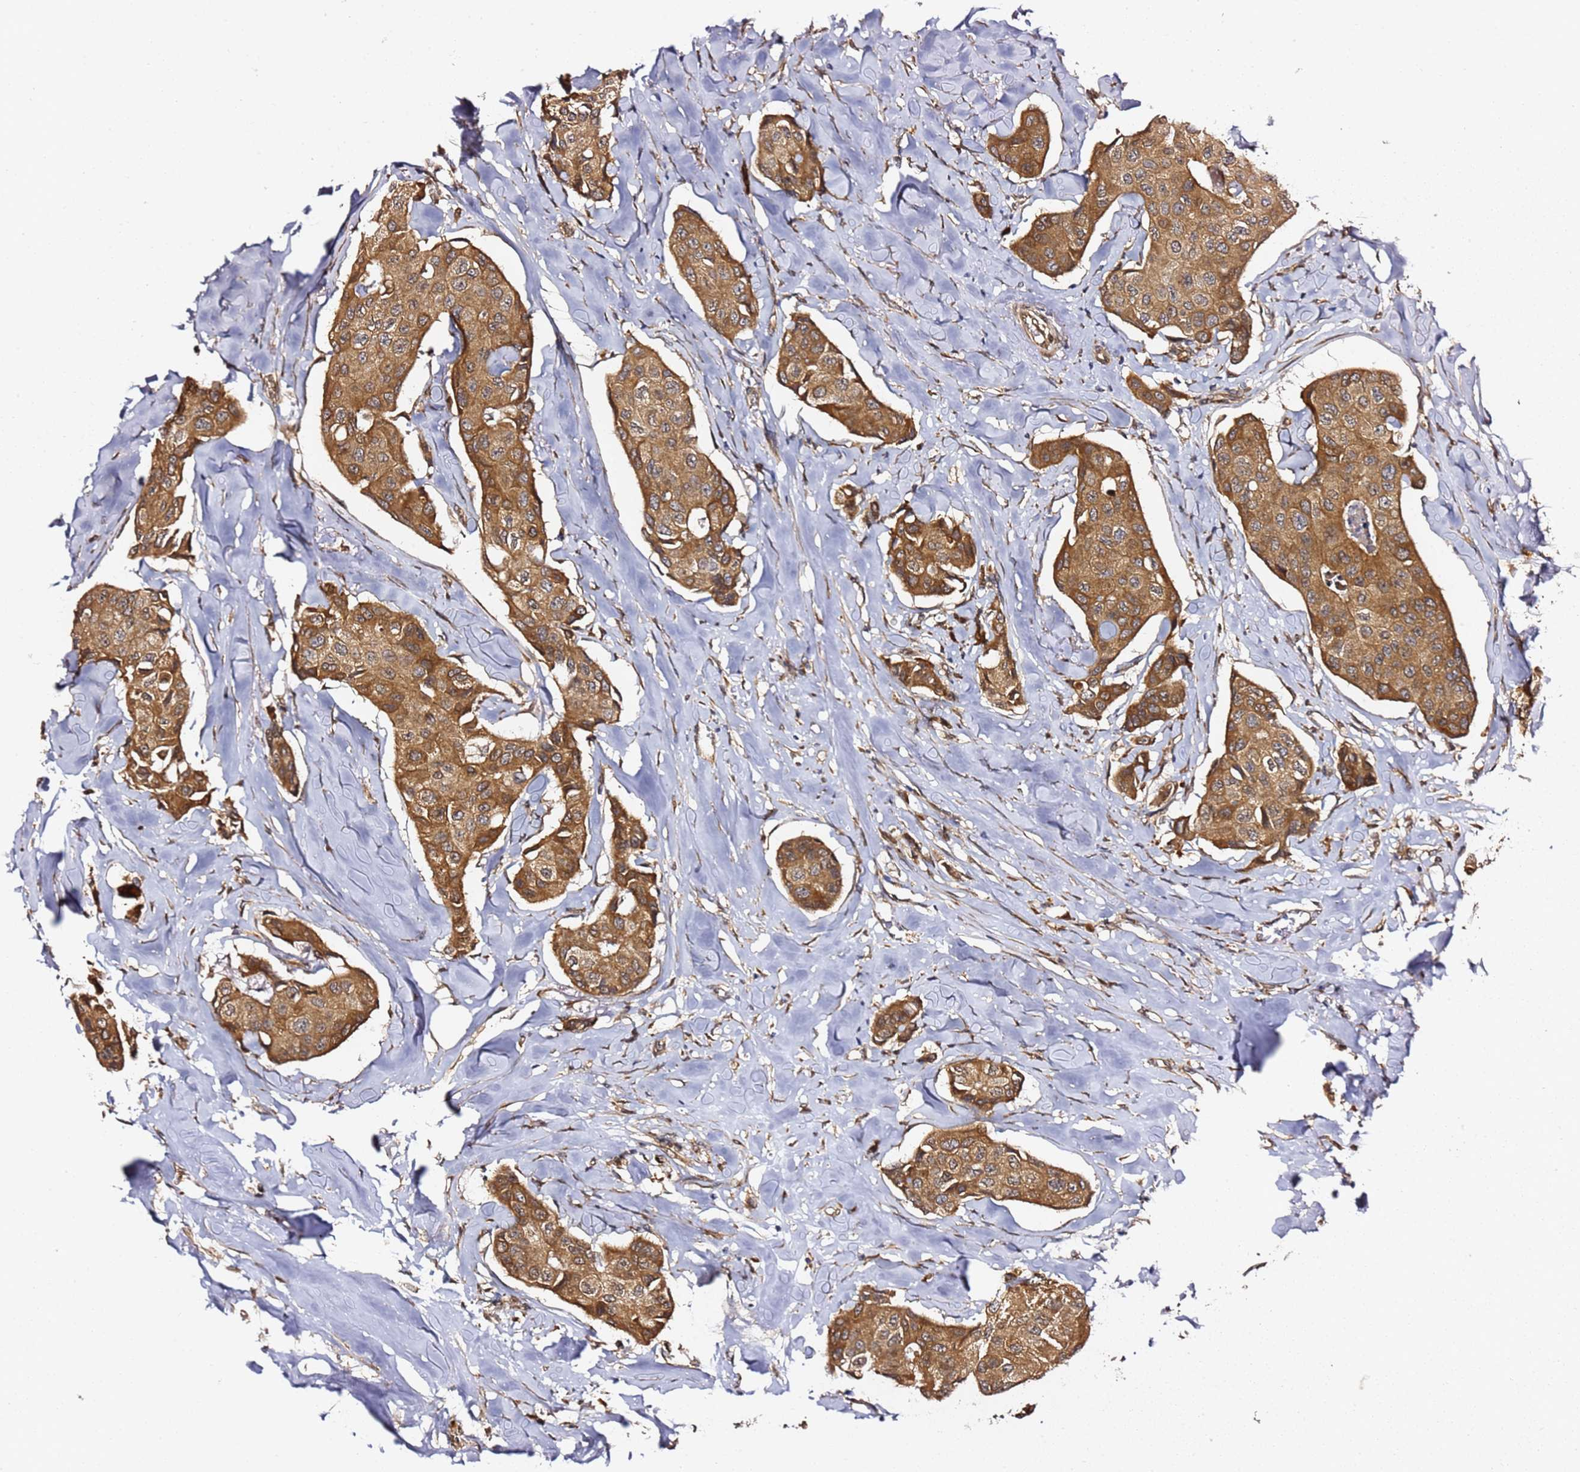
{"staining": {"intensity": "strong", "quantity": ">75%", "location": "cytoplasmic/membranous"}, "tissue": "breast cancer", "cell_type": "Tumor cells", "image_type": "cancer", "snomed": [{"axis": "morphology", "description": "Duct carcinoma"}, {"axis": "topography", "description": "Breast"}], "caption": "A photomicrograph showing strong cytoplasmic/membranous positivity in approximately >75% of tumor cells in breast cancer (invasive ductal carcinoma), as visualized by brown immunohistochemical staining.", "gene": "PRKAB2", "patient": {"sex": "female", "age": 80}}